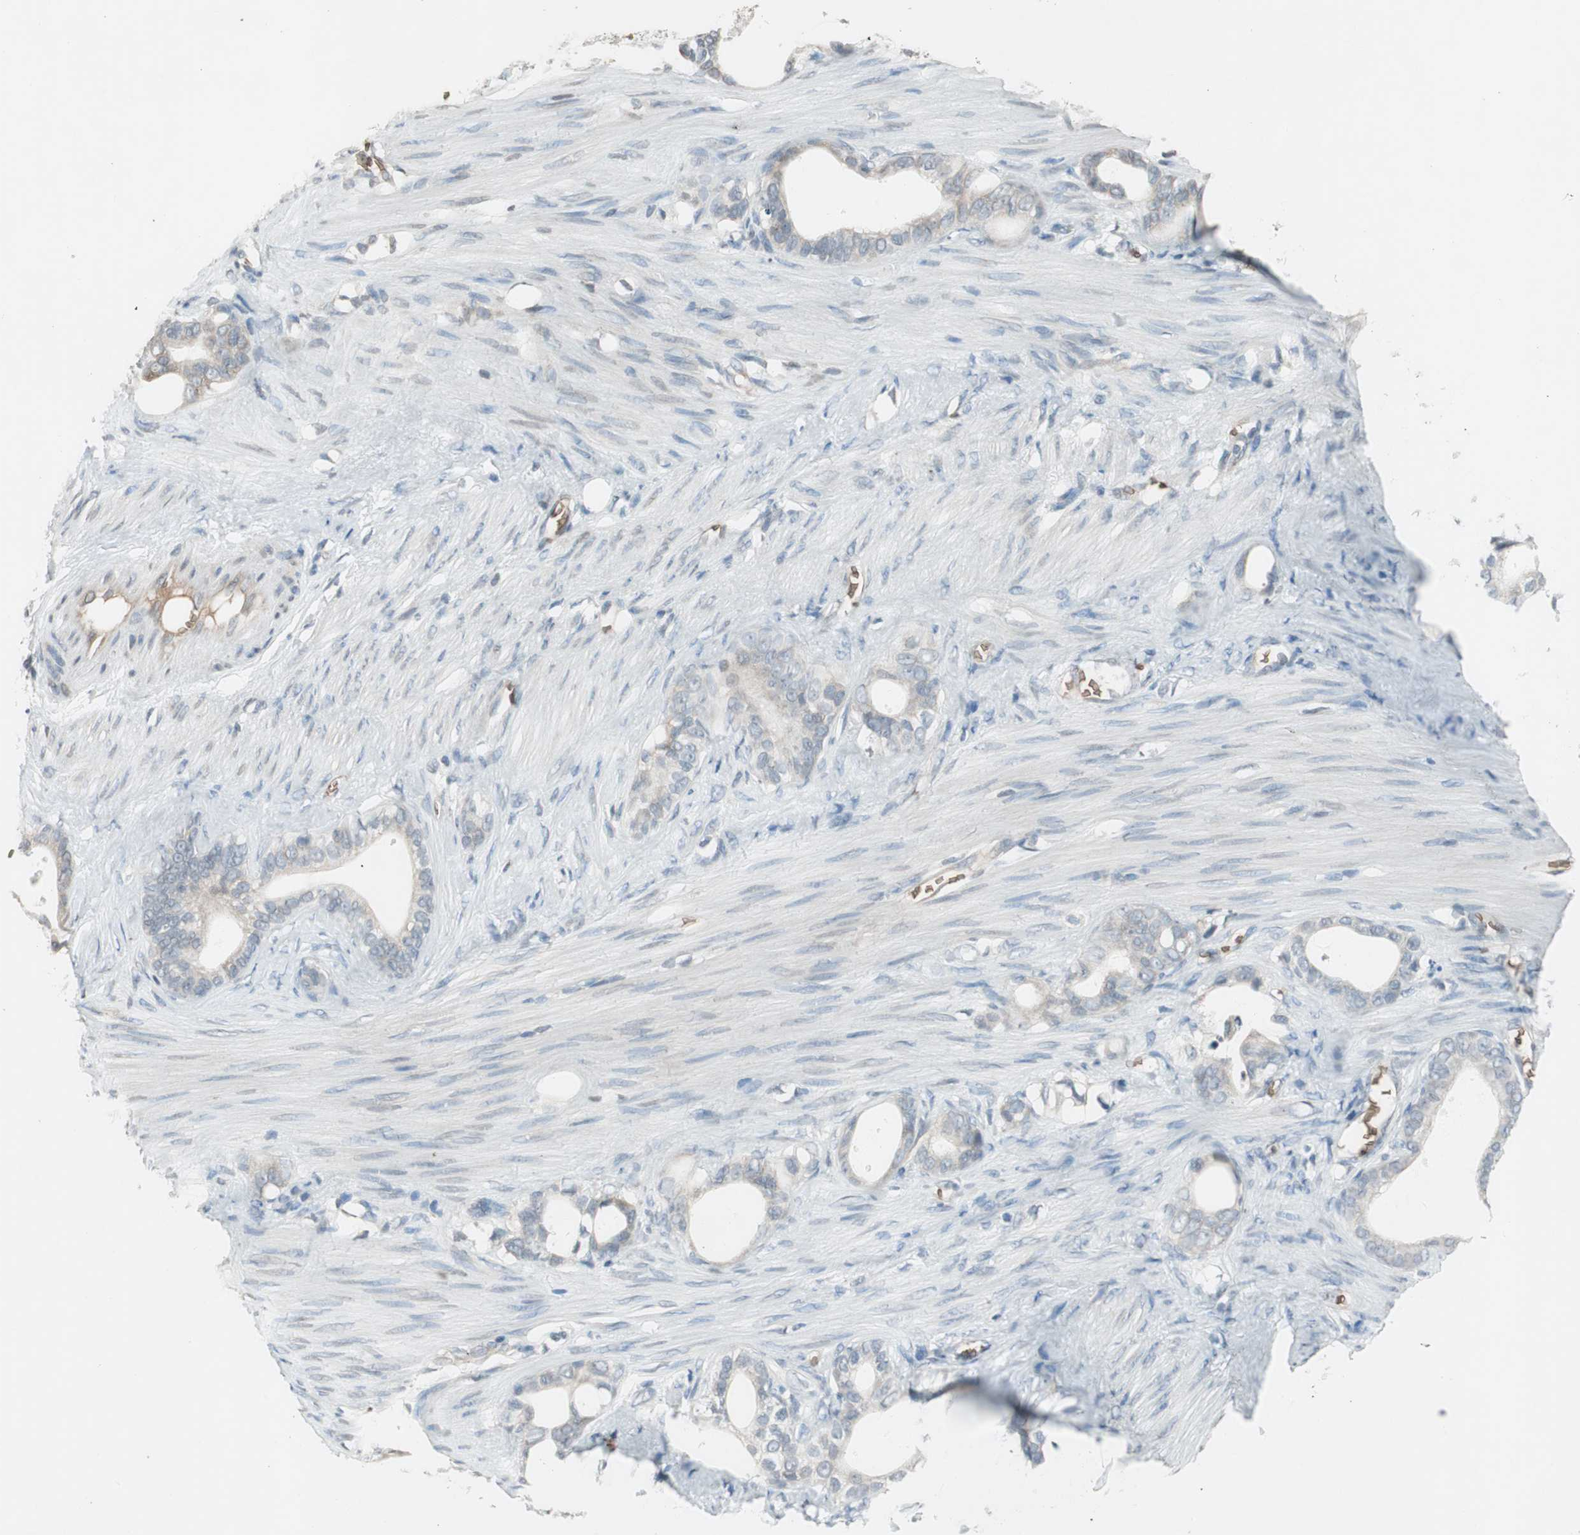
{"staining": {"intensity": "weak", "quantity": "25%-75%", "location": "cytoplasmic/membranous"}, "tissue": "stomach cancer", "cell_type": "Tumor cells", "image_type": "cancer", "snomed": [{"axis": "morphology", "description": "Adenocarcinoma, NOS"}, {"axis": "topography", "description": "Stomach"}], "caption": "IHC histopathology image of stomach cancer stained for a protein (brown), which reveals low levels of weak cytoplasmic/membranous expression in approximately 25%-75% of tumor cells.", "gene": "GYPC", "patient": {"sex": "female", "age": 75}}